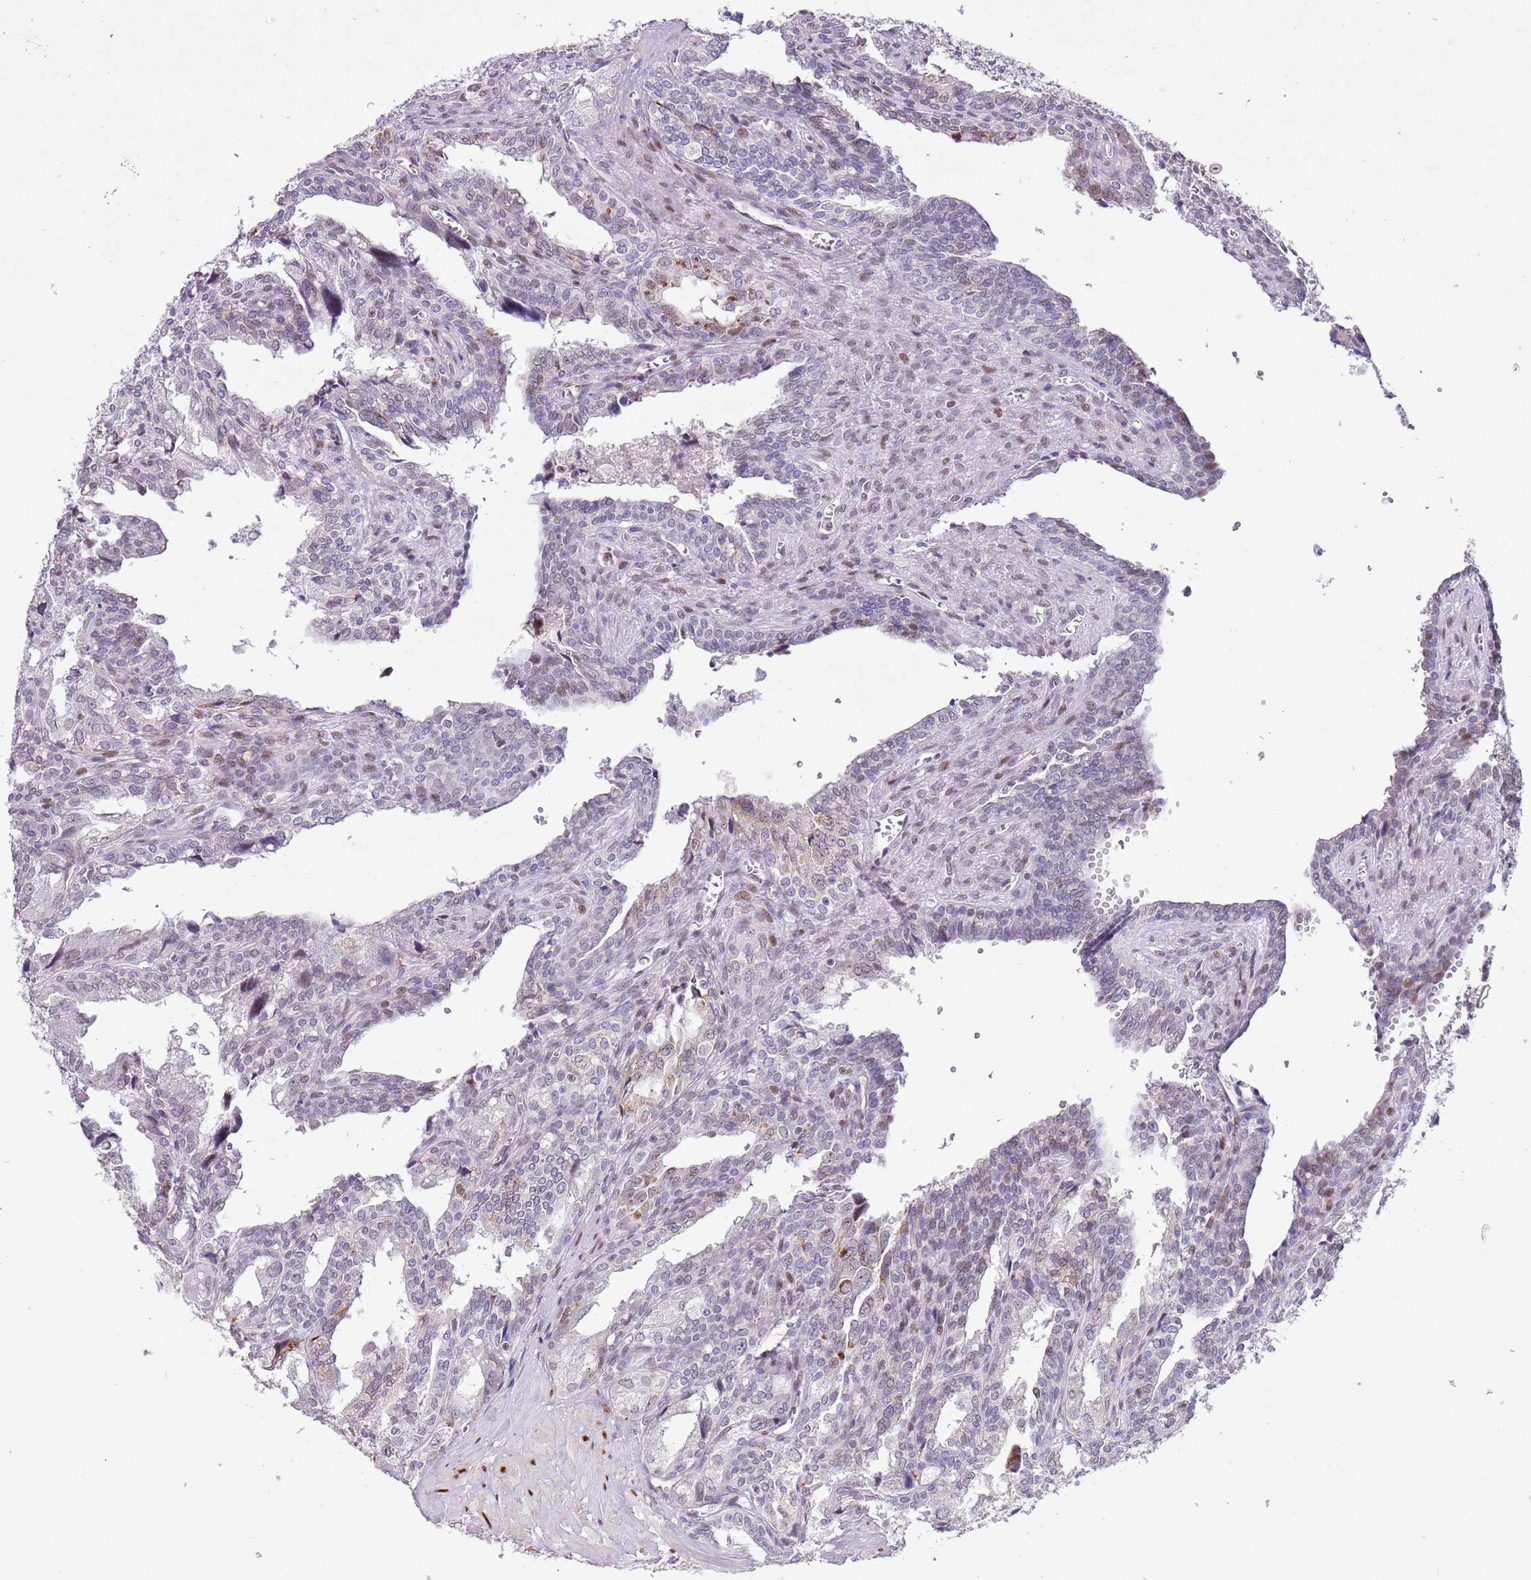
{"staining": {"intensity": "weak", "quantity": "<25%", "location": "nuclear"}, "tissue": "seminal vesicle", "cell_type": "Glandular cells", "image_type": "normal", "snomed": [{"axis": "morphology", "description": "Normal tissue, NOS"}, {"axis": "topography", "description": "Seminal veicle"}], "caption": "This histopathology image is of normal seminal vesicle stained with immunohistochemistry (IHC) to label a protein in brown with the nuclei are counter-stained blue. There is no staining in glandular cells.", "gene": "NACC2", "patient": {"sex": "male", "age": 67}}